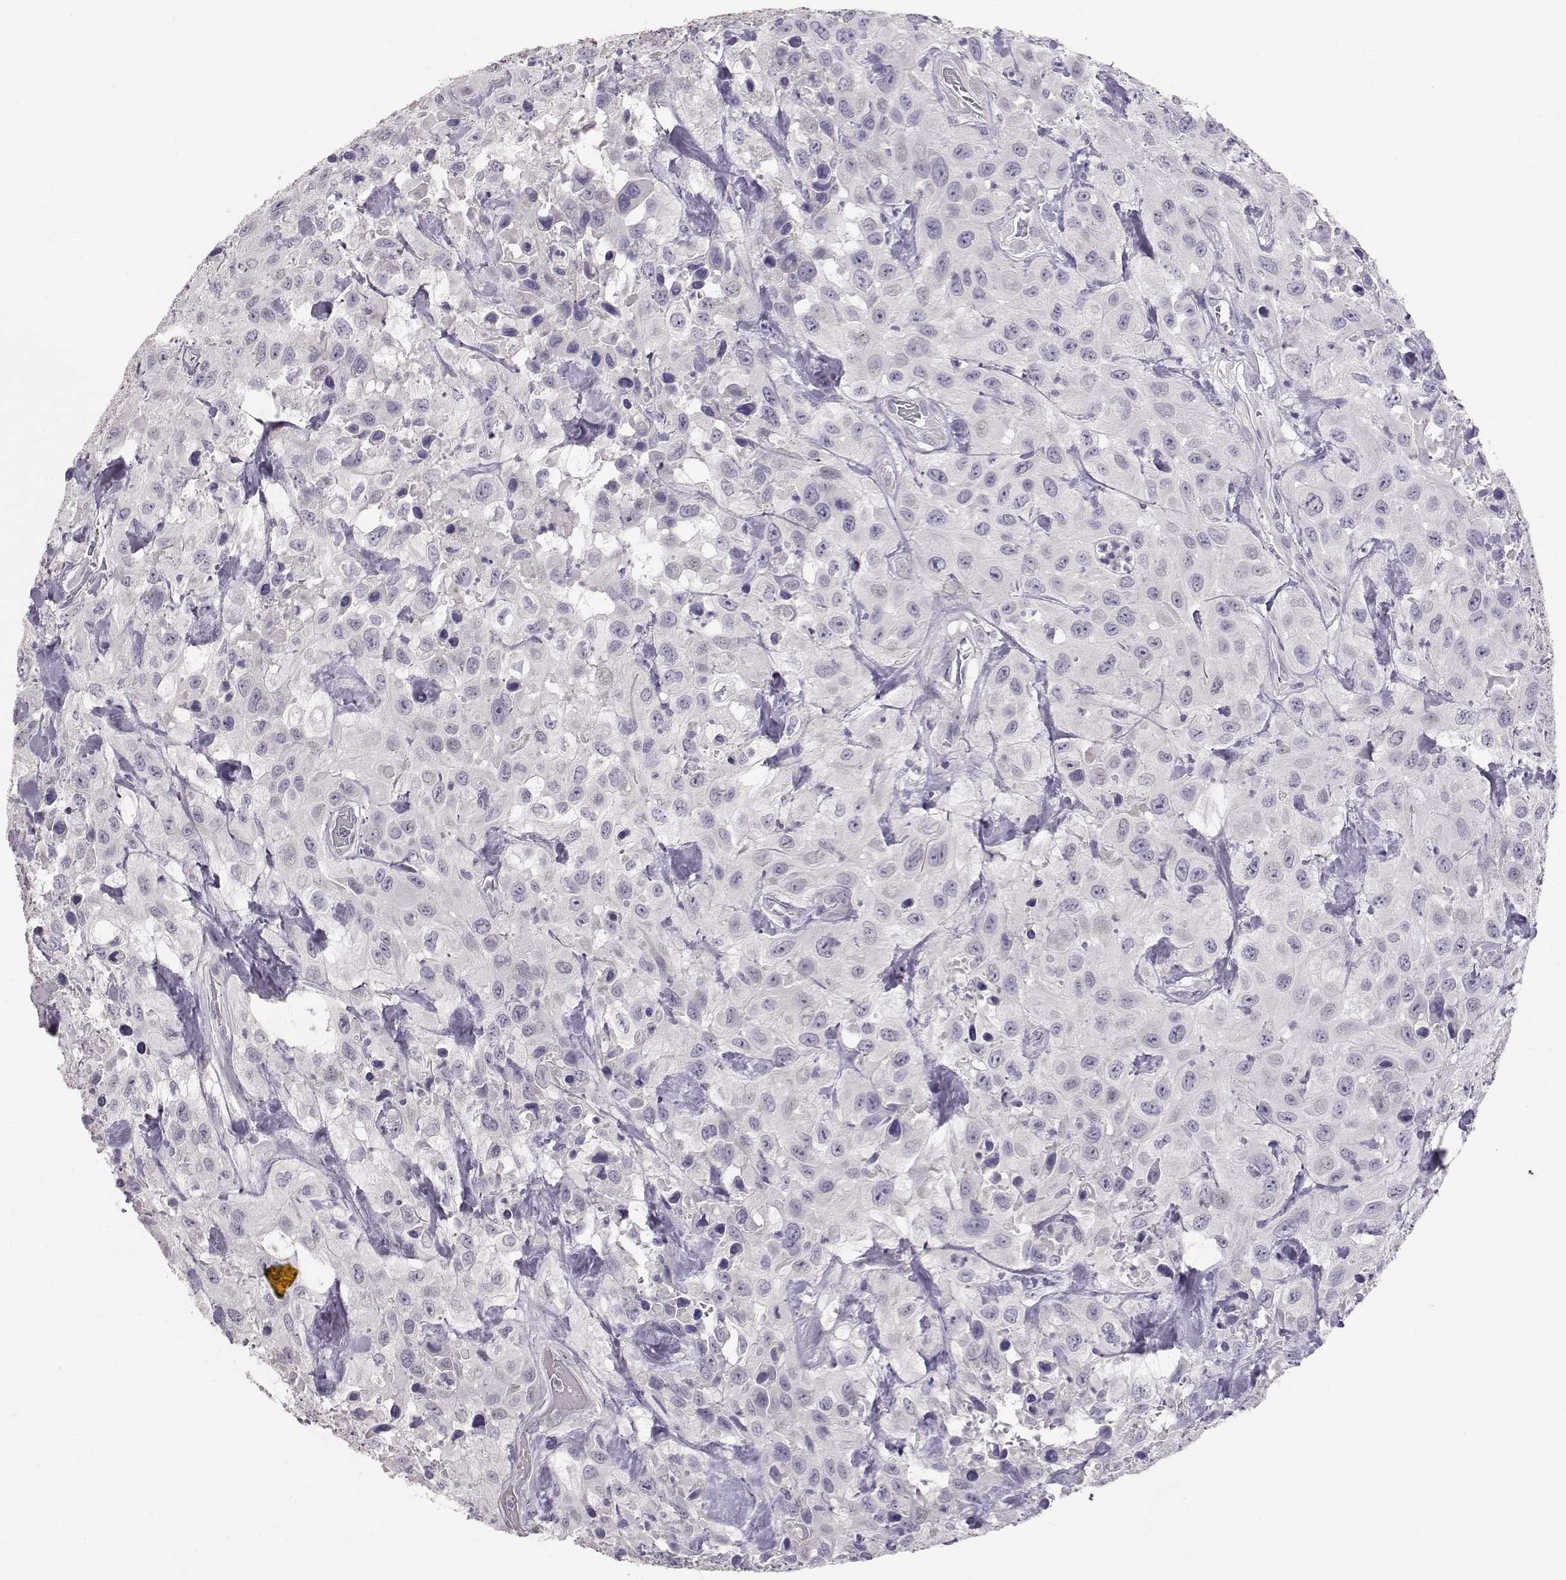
{"staining": {"intensity": "negative", "quantity": "none", "location": "none"}, "tissue": "urothelial cancer", "cell_type": "Tumor cells", "image_type": "cancer", "snomed": [{"axis": "morphology", "description": "Urothelial carcinoma, High grade"}, {"axis": "topography", "description": "Urinary bladder"}], "caption": "High magnification brightfield microscopy of urothelial cancer stained with DAB (3,3'-diaminobenzidine) (brown) and counterstained with hematoxylin (blue): tumor cells show no significant staining. (DAB (3,3'-diaminobenzidine) IHC visualized using brightfield microscopy, high magnification).", "gene": "MAGEC1", "patient": {"sex": "male", "age": 79}}